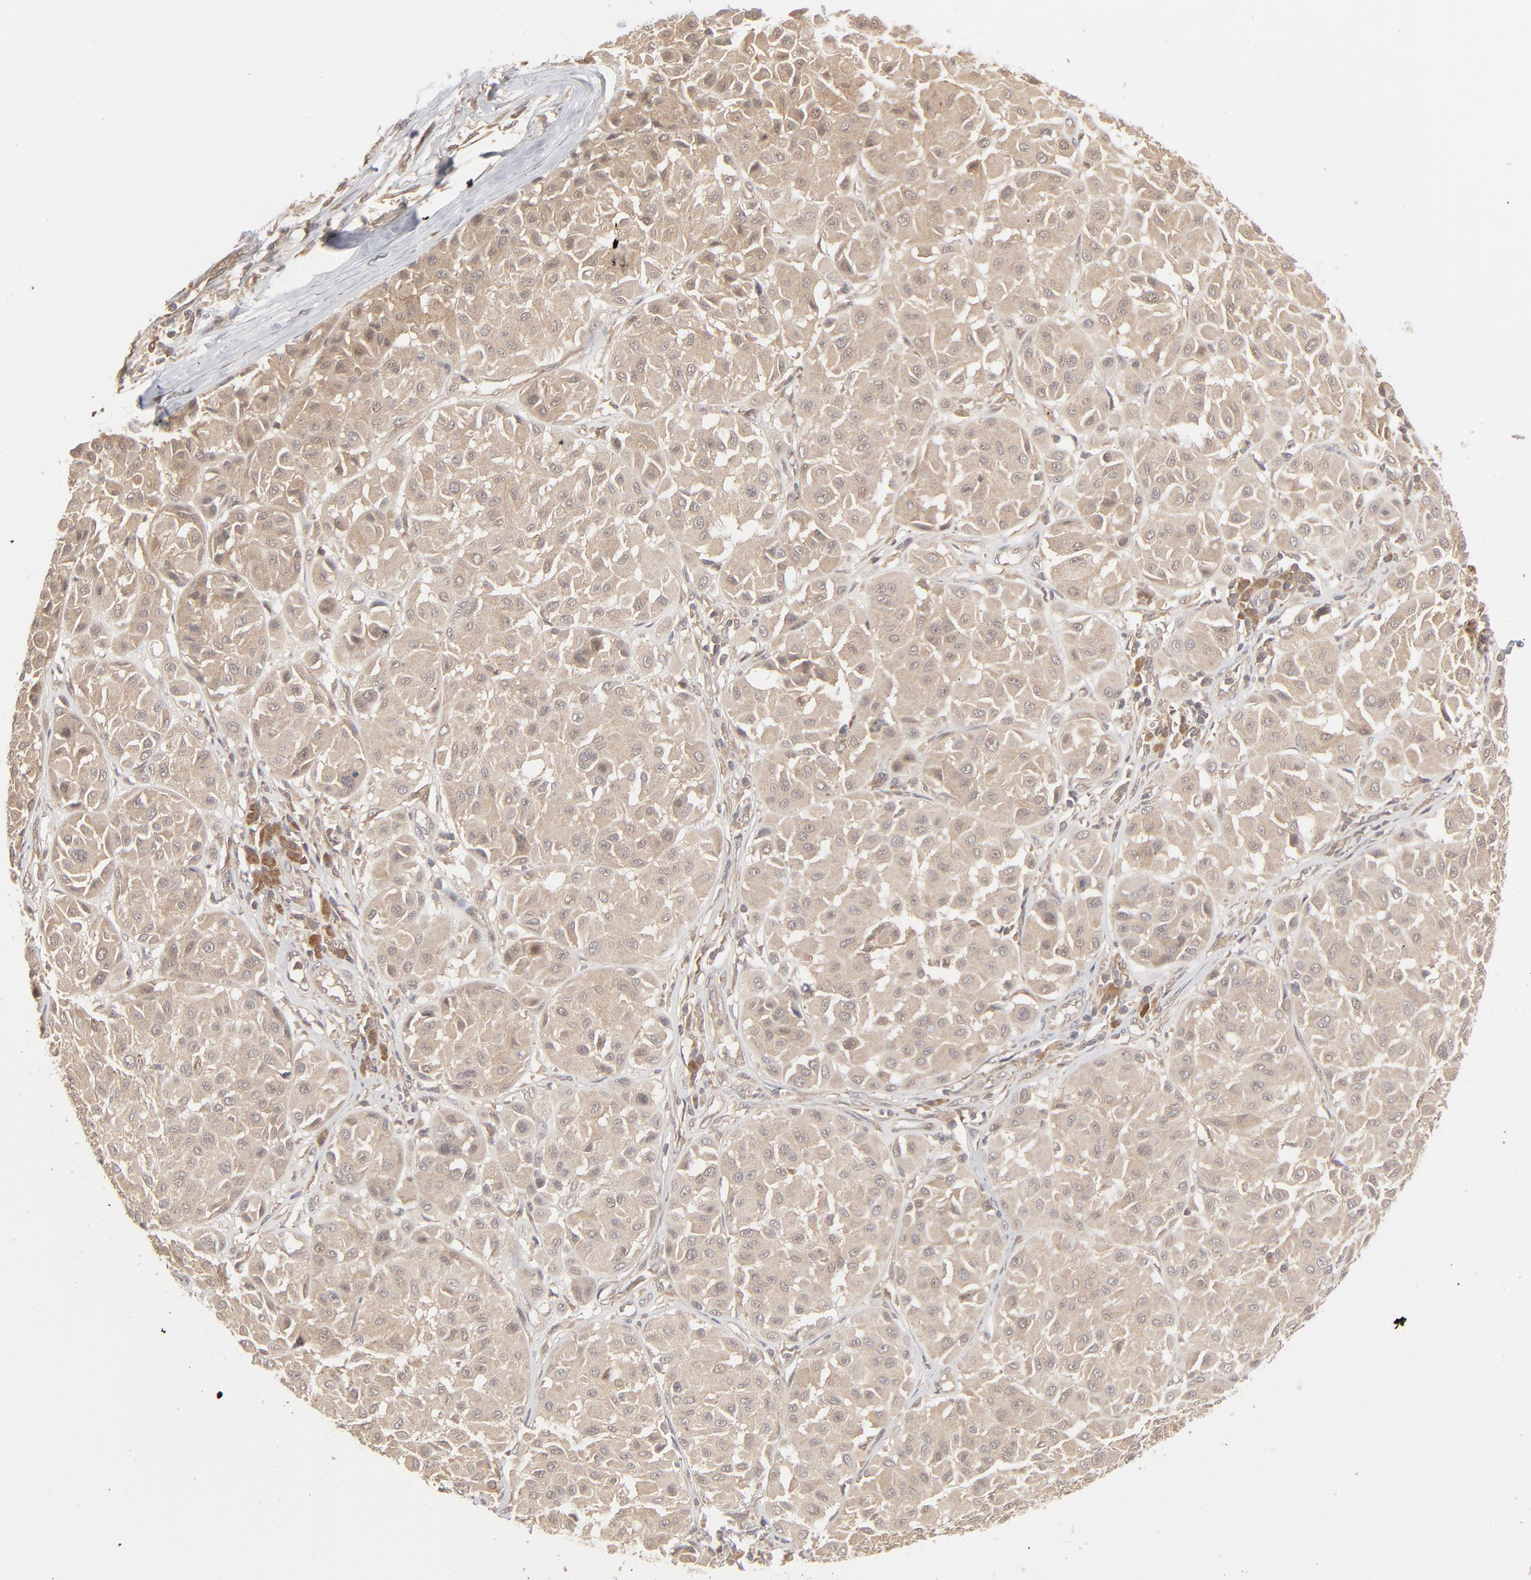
{"staining": {"intensity": "weak", "quantity": ">75%", "location": "cytoplasmic/membranous"}, "tissue": "melanoma", "cell_type": "Tumor cells", "image_type": "cancer", "snomed": [{"axis": "morphology", "description": "Malignant melanoma, Metastatic site"}, {"axis": "topography", "description": "Soft tissue"}], "caption": "Malignant melanoma (metastatic site) tissue exhibits weak cytoplasmic/membranous positivity in about >75% of tumor cells, visualized by immunohistochemistry. Nuclei are stained in blue.", "gene": "SCFD1", "patient": {"sex": "male", "age": 41}}